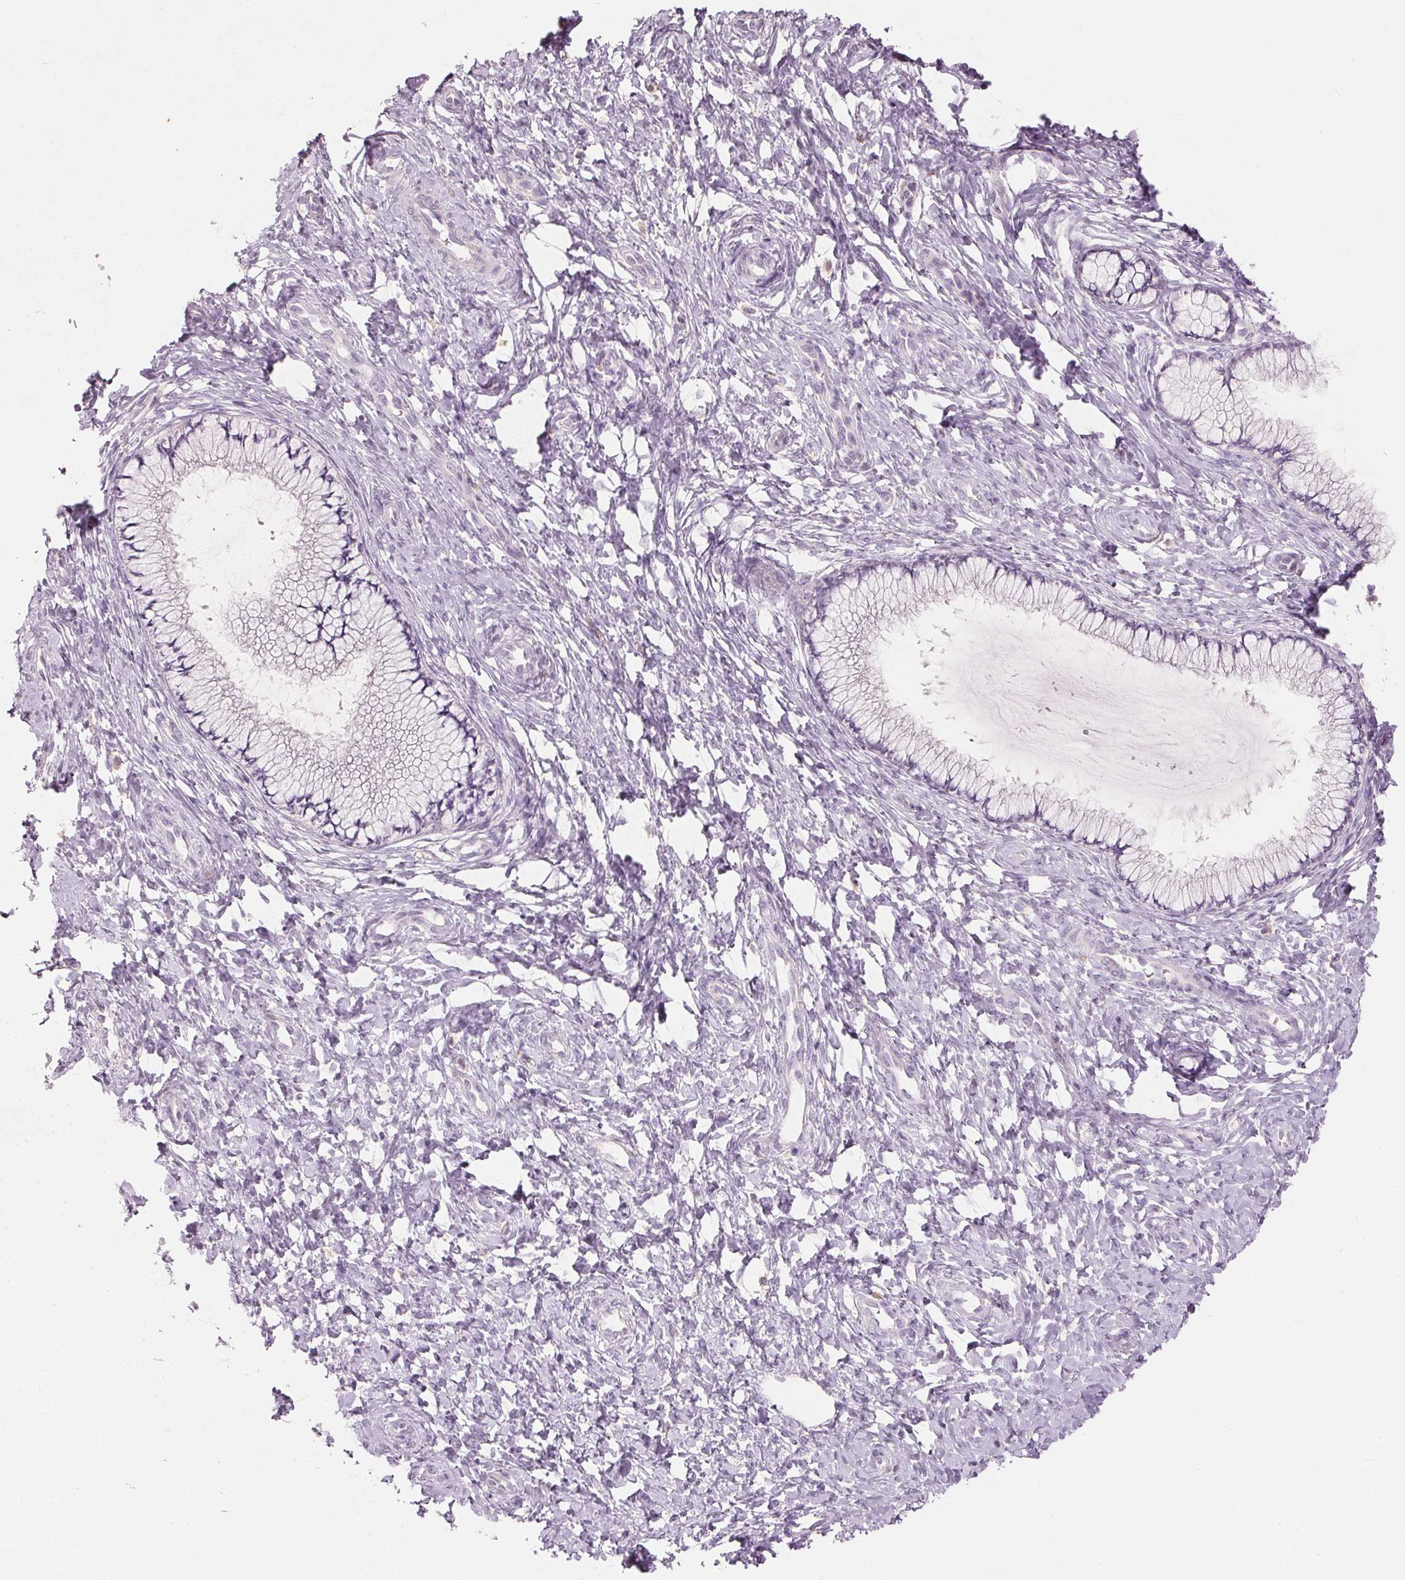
{"staining": {"intensity": "negative", "quantity": "none", "location": "none"}, "tissue": "cervix", "cell_type": "Glandular cells", "image_type": "normal", "snomed": [{"axis": "morphology", "description": "Normal tissue, NOS"}, {"axis": "topography", "description": "Cervix"}], "caption": "A histopathology image of cervix stained for a protein reveals no brown staining in glandular cells.", "gene": "HSD17B1", "patient": {"sex": "female", "age": 37}}